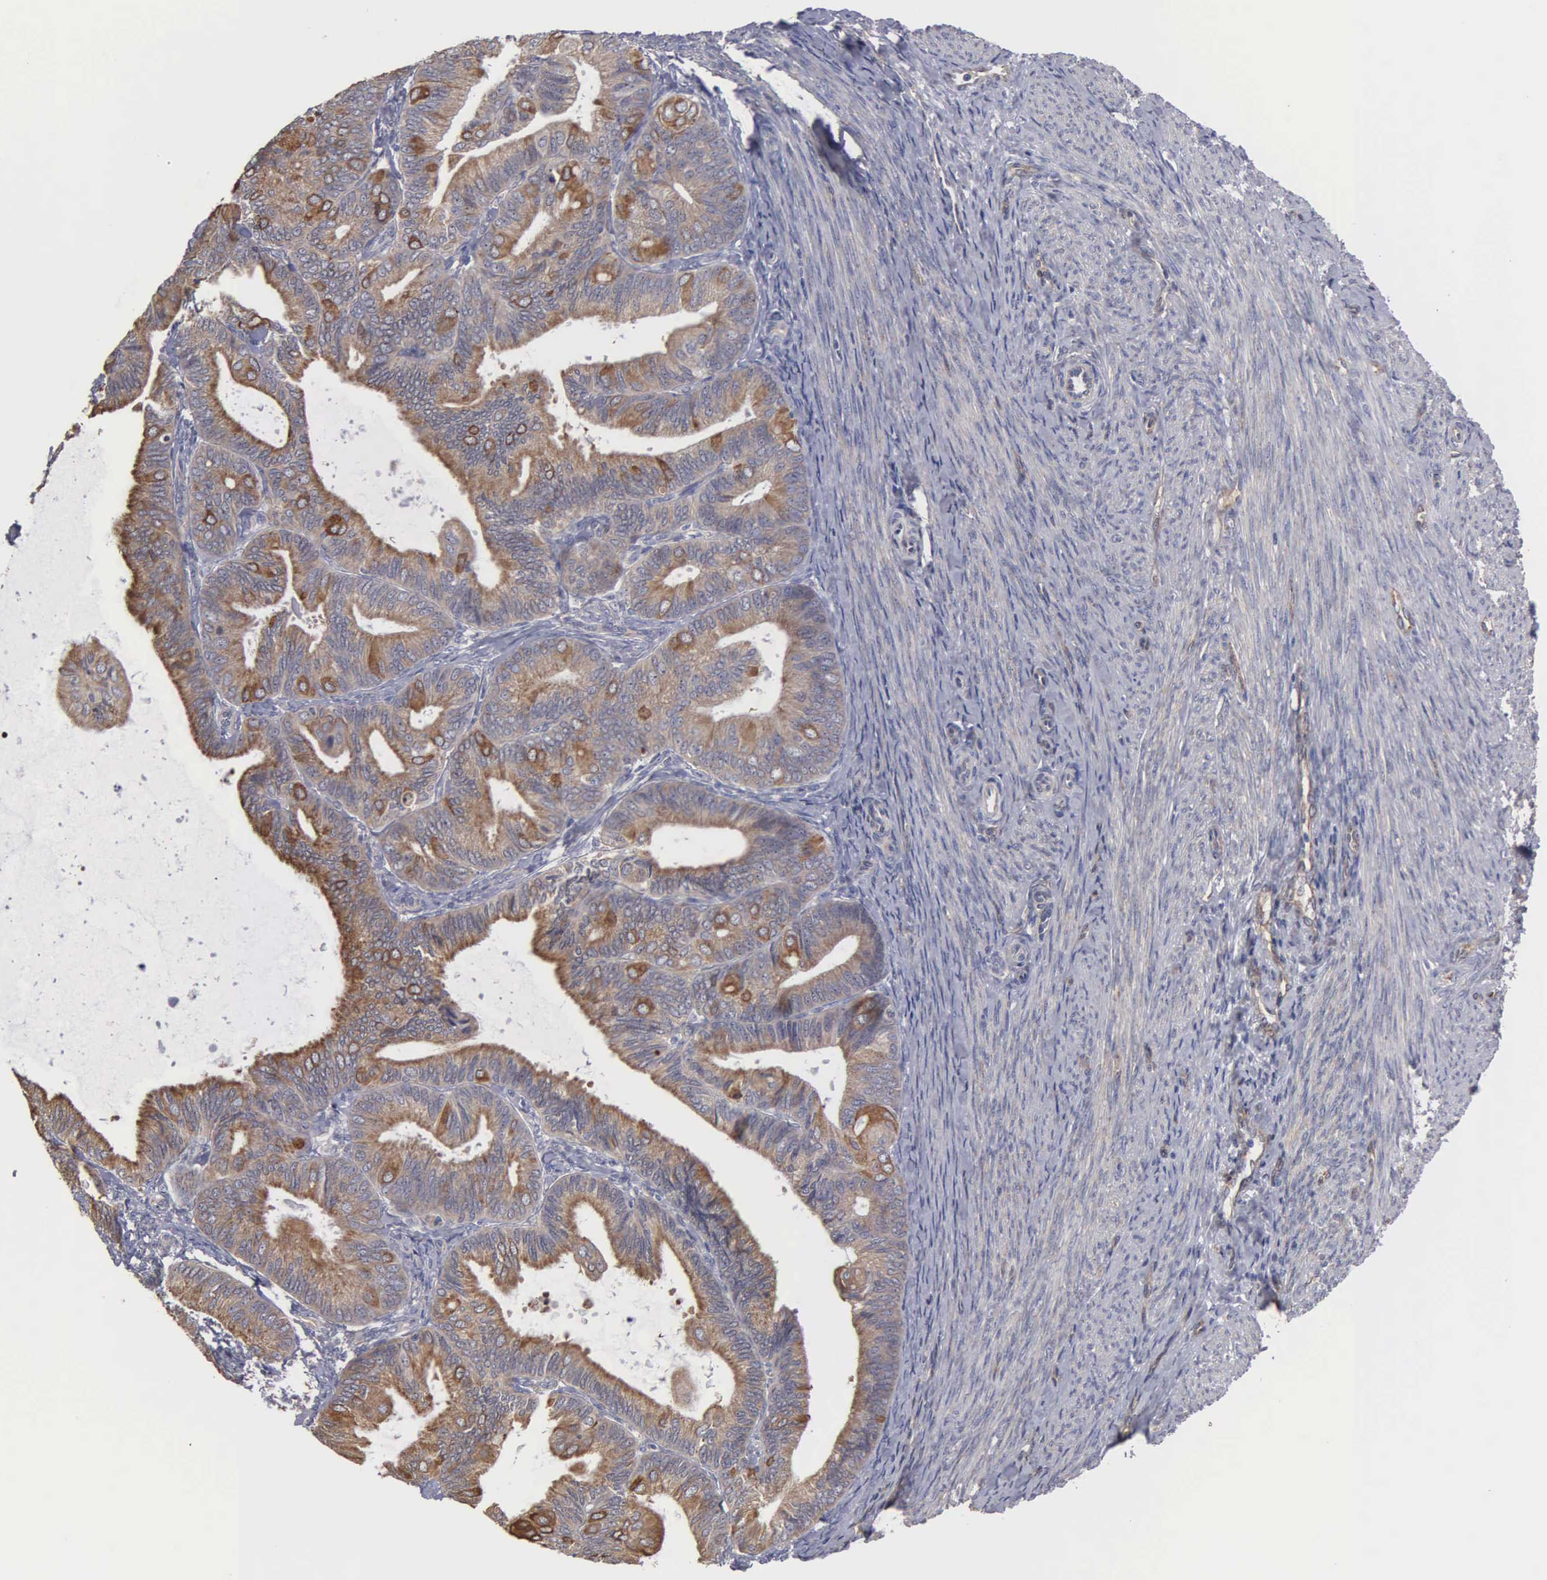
{"staining": {"intensity": "moderate", "quantity": "25%-75%", "location": "cytoplasmic/membranous"}, "tissue": "endometrial cancer", "cell_type": "Tumor cells", "image_type": "cancer", "snomed": [{"axis": "morphology", "description": "Adenocarcinoma, NOS"}, {"axis": "topography", "description": "Endometrium"}], "caption": "IHC staining of endometrial adenocarcinoma, which displays medium levels of moderate cytoplasmic/membranous positivity in approximately 25%-75% of tumor cells indicating moderate cytoplasmic/membranous protein expression. The staining was performed using DAB (brown) for protein detection and nuclei were counterstained in hematoxylin (blue).", "gene": "LIN52", "patient": {"sex": "female", "age": 63}}